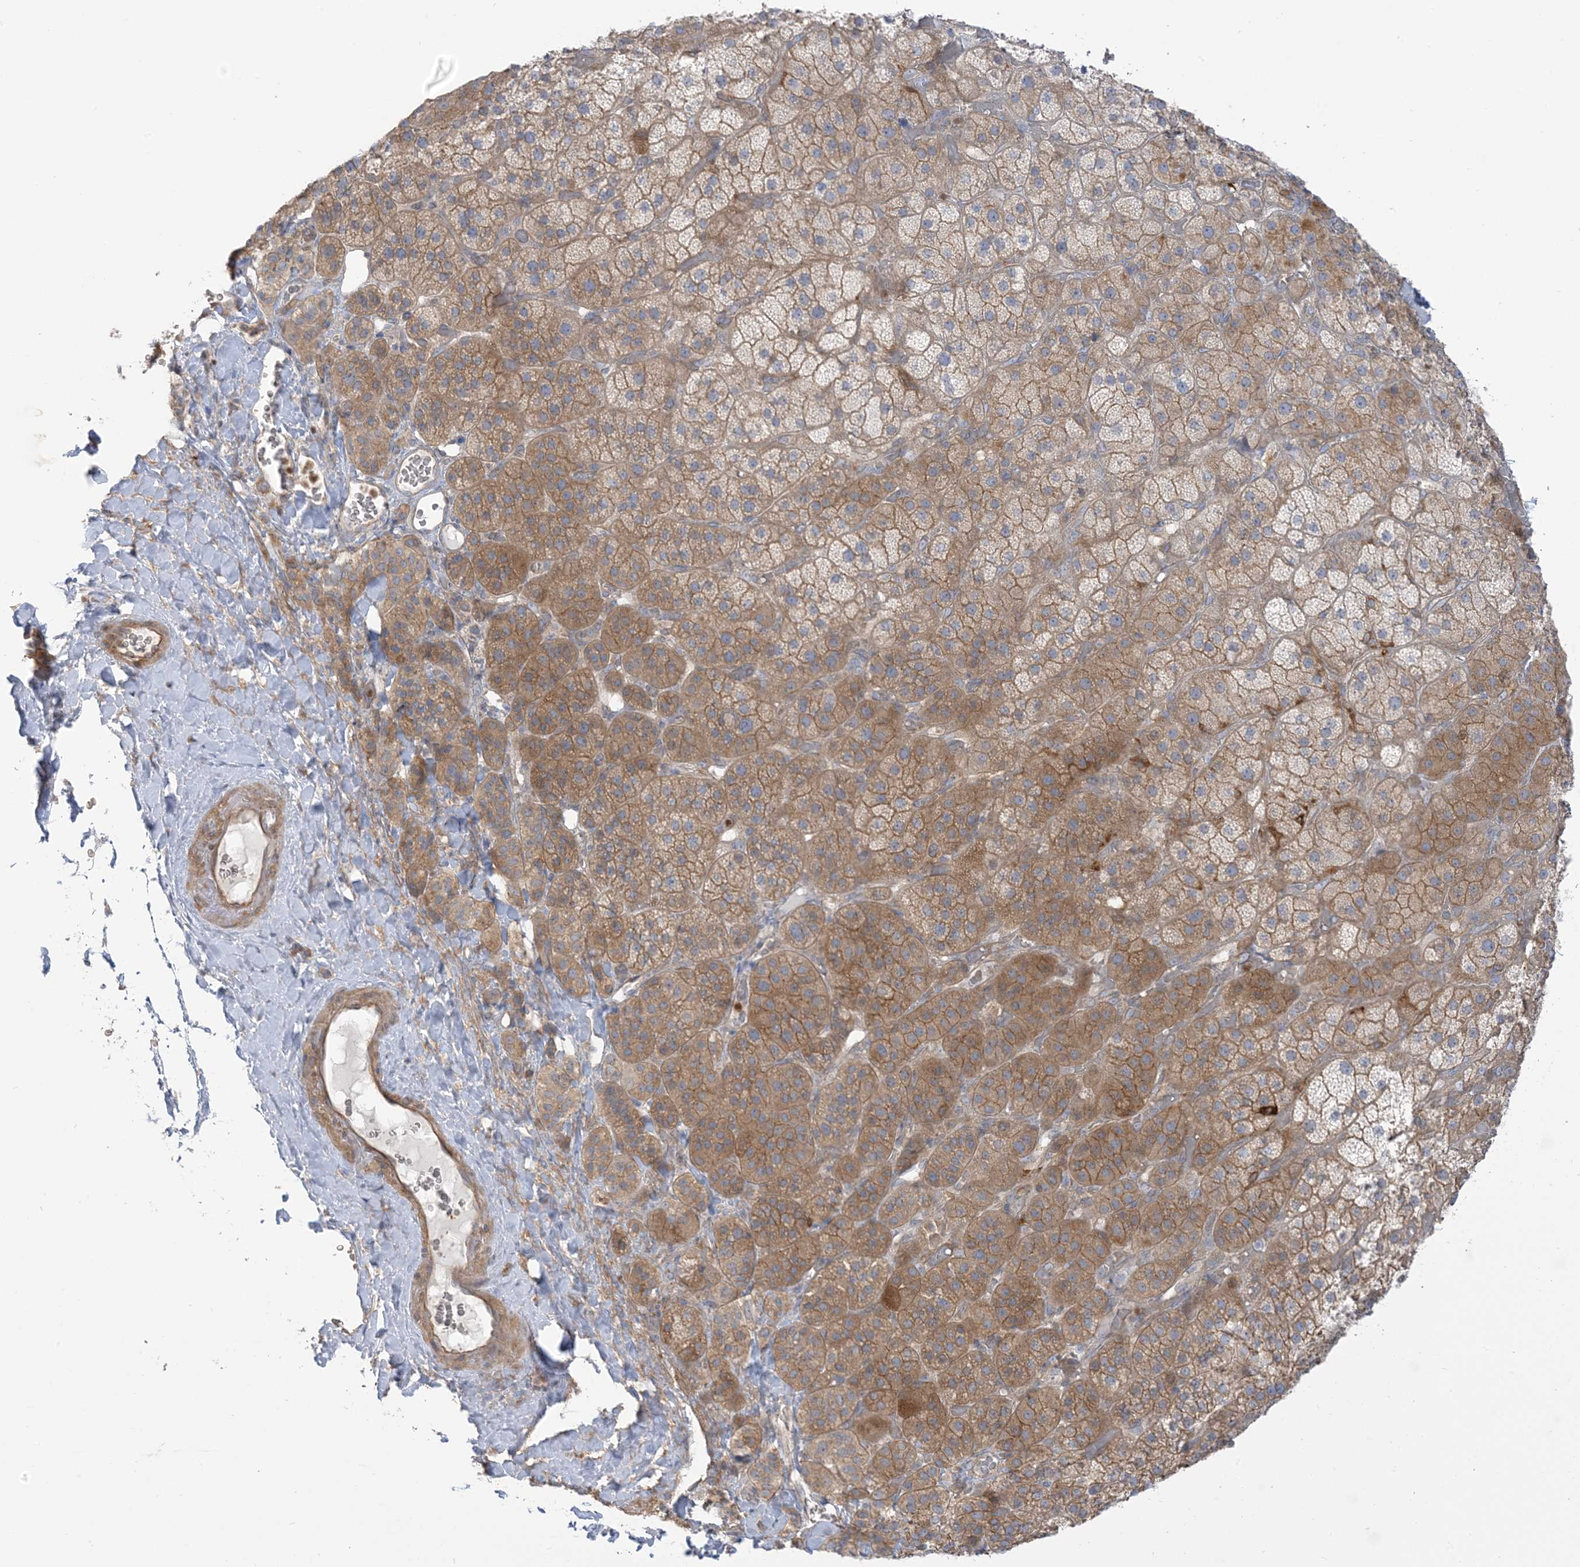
{"staining": {"intensity": "moderate", "quantity": ">75%", "location": "cytoplasmic/membranous"}, "tissue": "adrenal gland", "cell_type": "Glandular cells", "image_type": "normal", "snomed": [{"axis": "morphology", "description": "Normal tissue, NOS"}, {"axis": "topography", "description": "Adrenal gland"}], "caption": "IHC of normal adrenal gland displays medium levels of moderate cytoplasmic/membranous staining in about >75% of glandular cells. (DAB = brown stain, brightfield microscopy at high magnification).", "gene": "ICMT", "patient": {"sex": "male", "age": 57}}